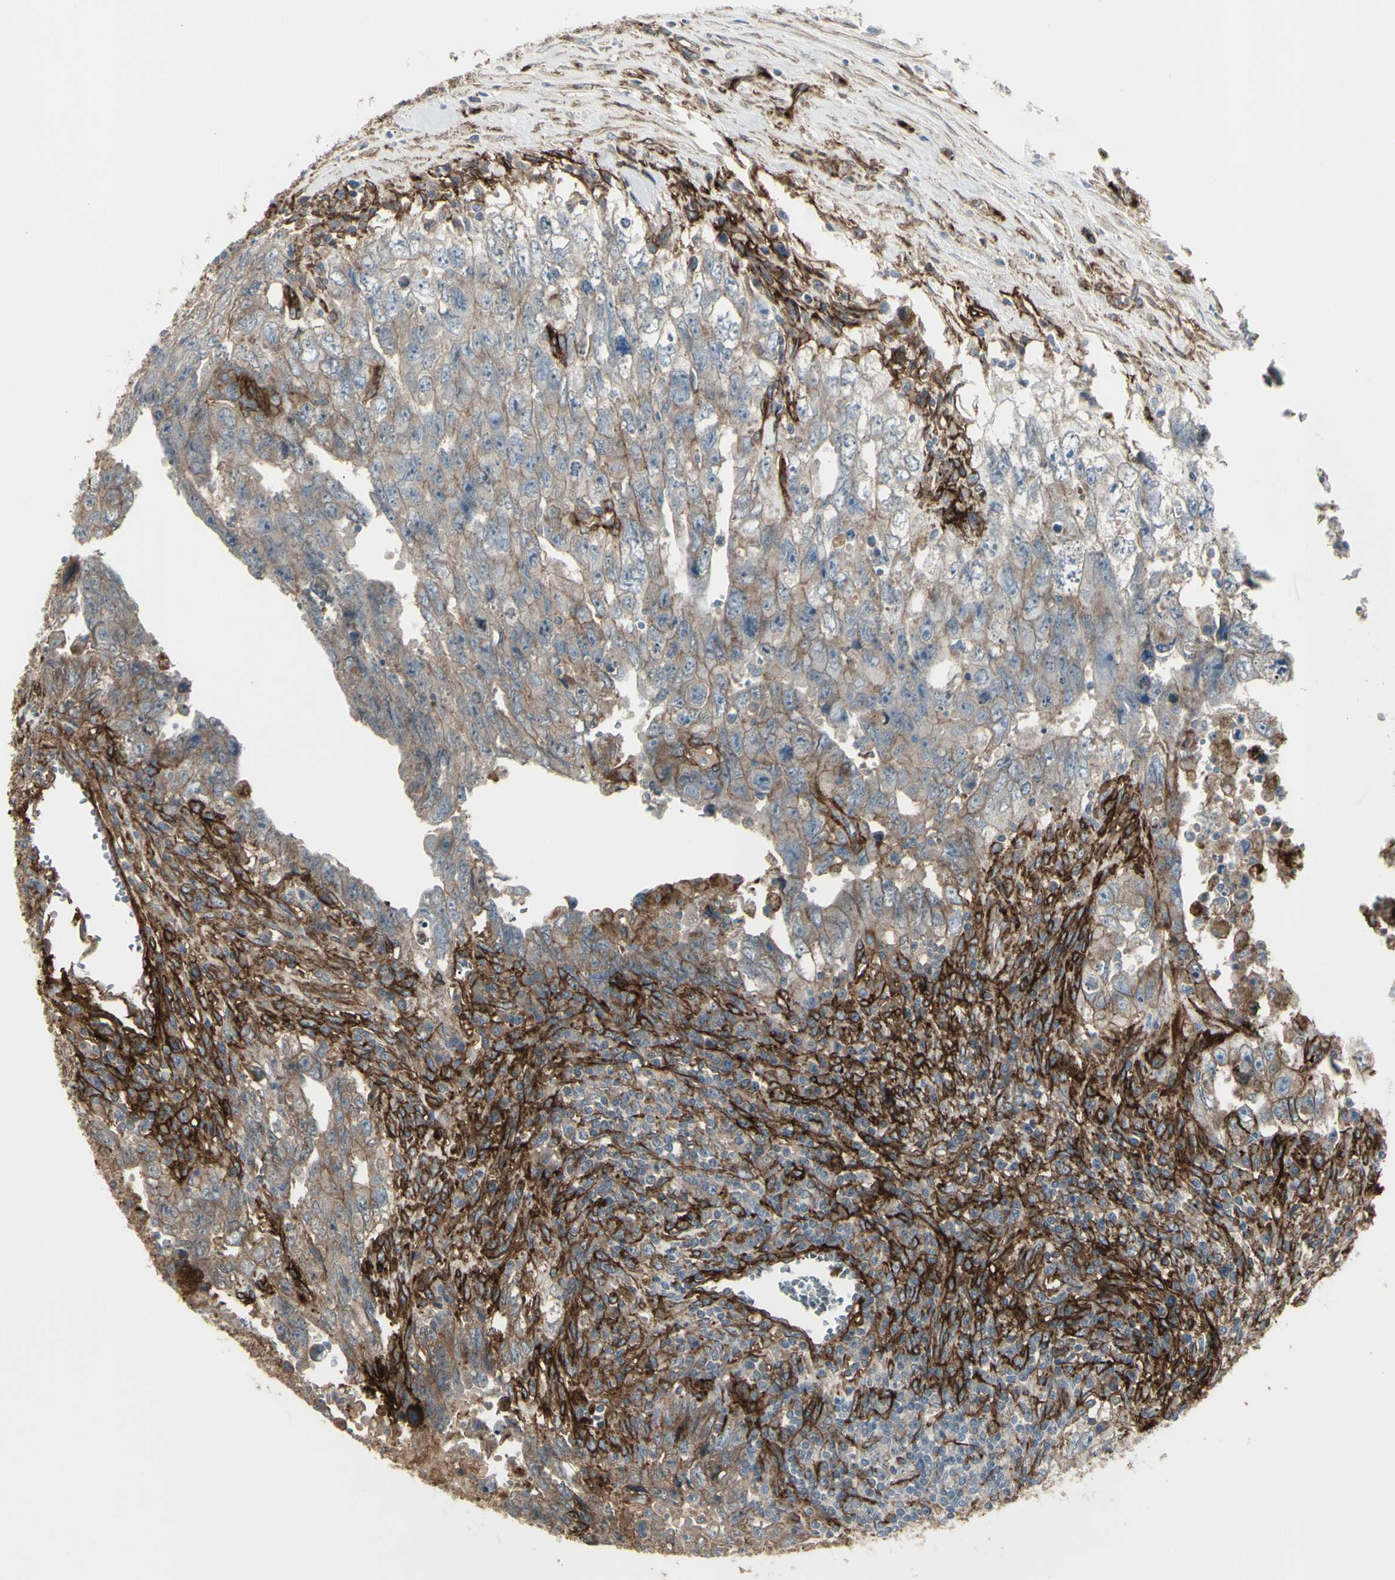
{"staining": {"intensity": "weak", "quantity": "25%-75%", "location": "cytoplasmic/membranous"}, "tissue": "testis cancer", "cell_type": "Tumor cells", "image_type": "cancer", "snomed": [{"axis": "morphology", "description": "Carcinoma, Embryonal, NOS"}, {"axis": "topography", "description": "Testis"}], "caption": "Protein expression analysis of human testis cancer (embryonal carcinoma) reveals weak cytoplasmic/membranous positivity in approximately 25%-75% of tumor cells. (DAB (3,3'-diaminobenzidine) = brown stain, brightfield microscopy at high magnification).", "gene": "CD276", "patient": {"sex": "male", "age": 28}}